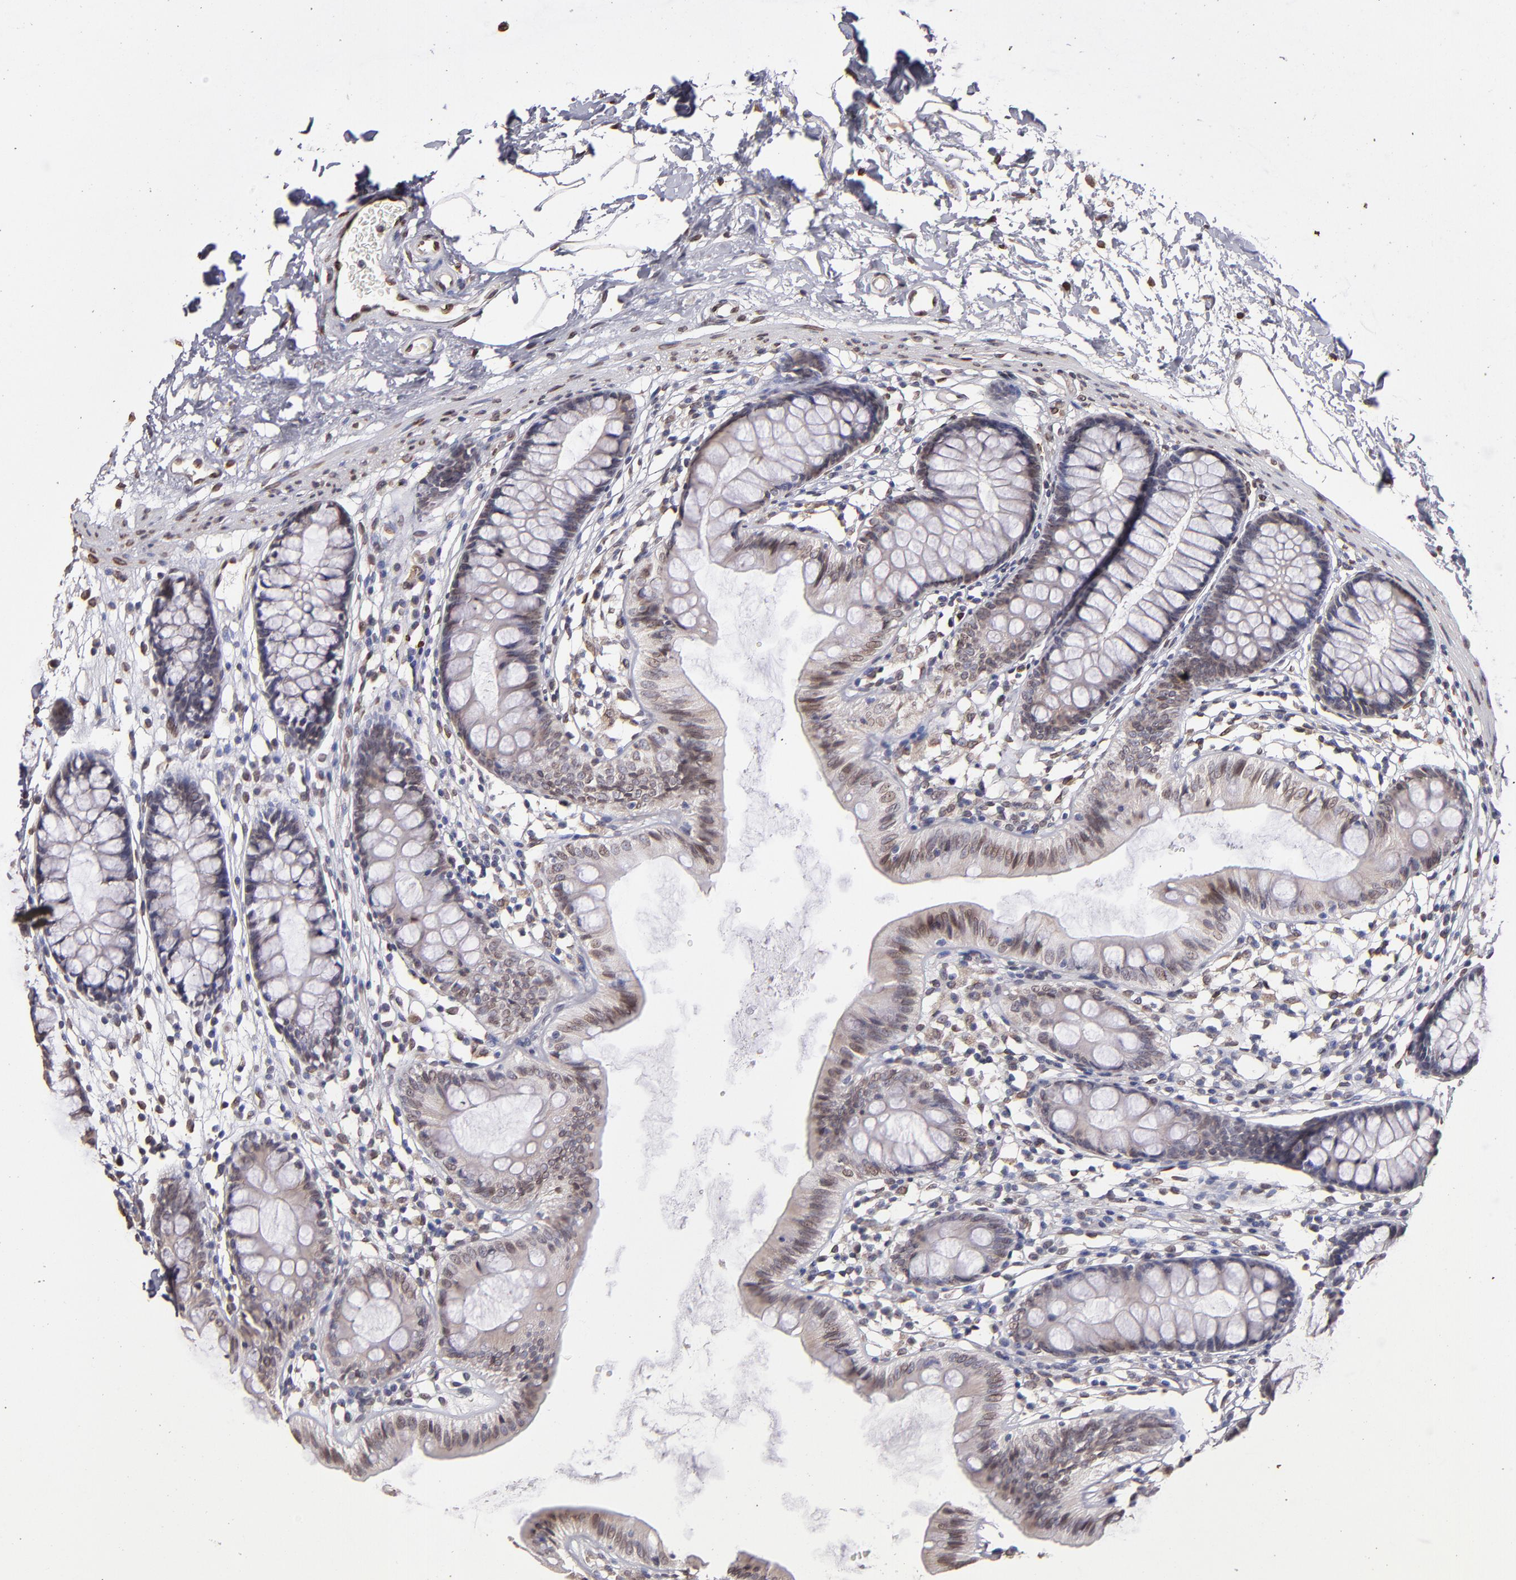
{"staining": {"intensity": "strong", "quantity": ">75%", "location": "cytoplasmic/membranous,nuclear"}, "tissue": "colon", "cell_type": "Endothelial cells", "image_type": "normal", "snomed": [{"axis": "morphology", "description": "Normal tissue, NOS"}, {"axis": "topography", "description": "Colon"}], "caption": "Immunohistochemical staining of benign colon exhibits strong cytoplasmic/membranous,nuclear protein expression in about >75% of endothelial cells.", "gene": "PUM3", "patient": {"sex": "female", "age": 52}}